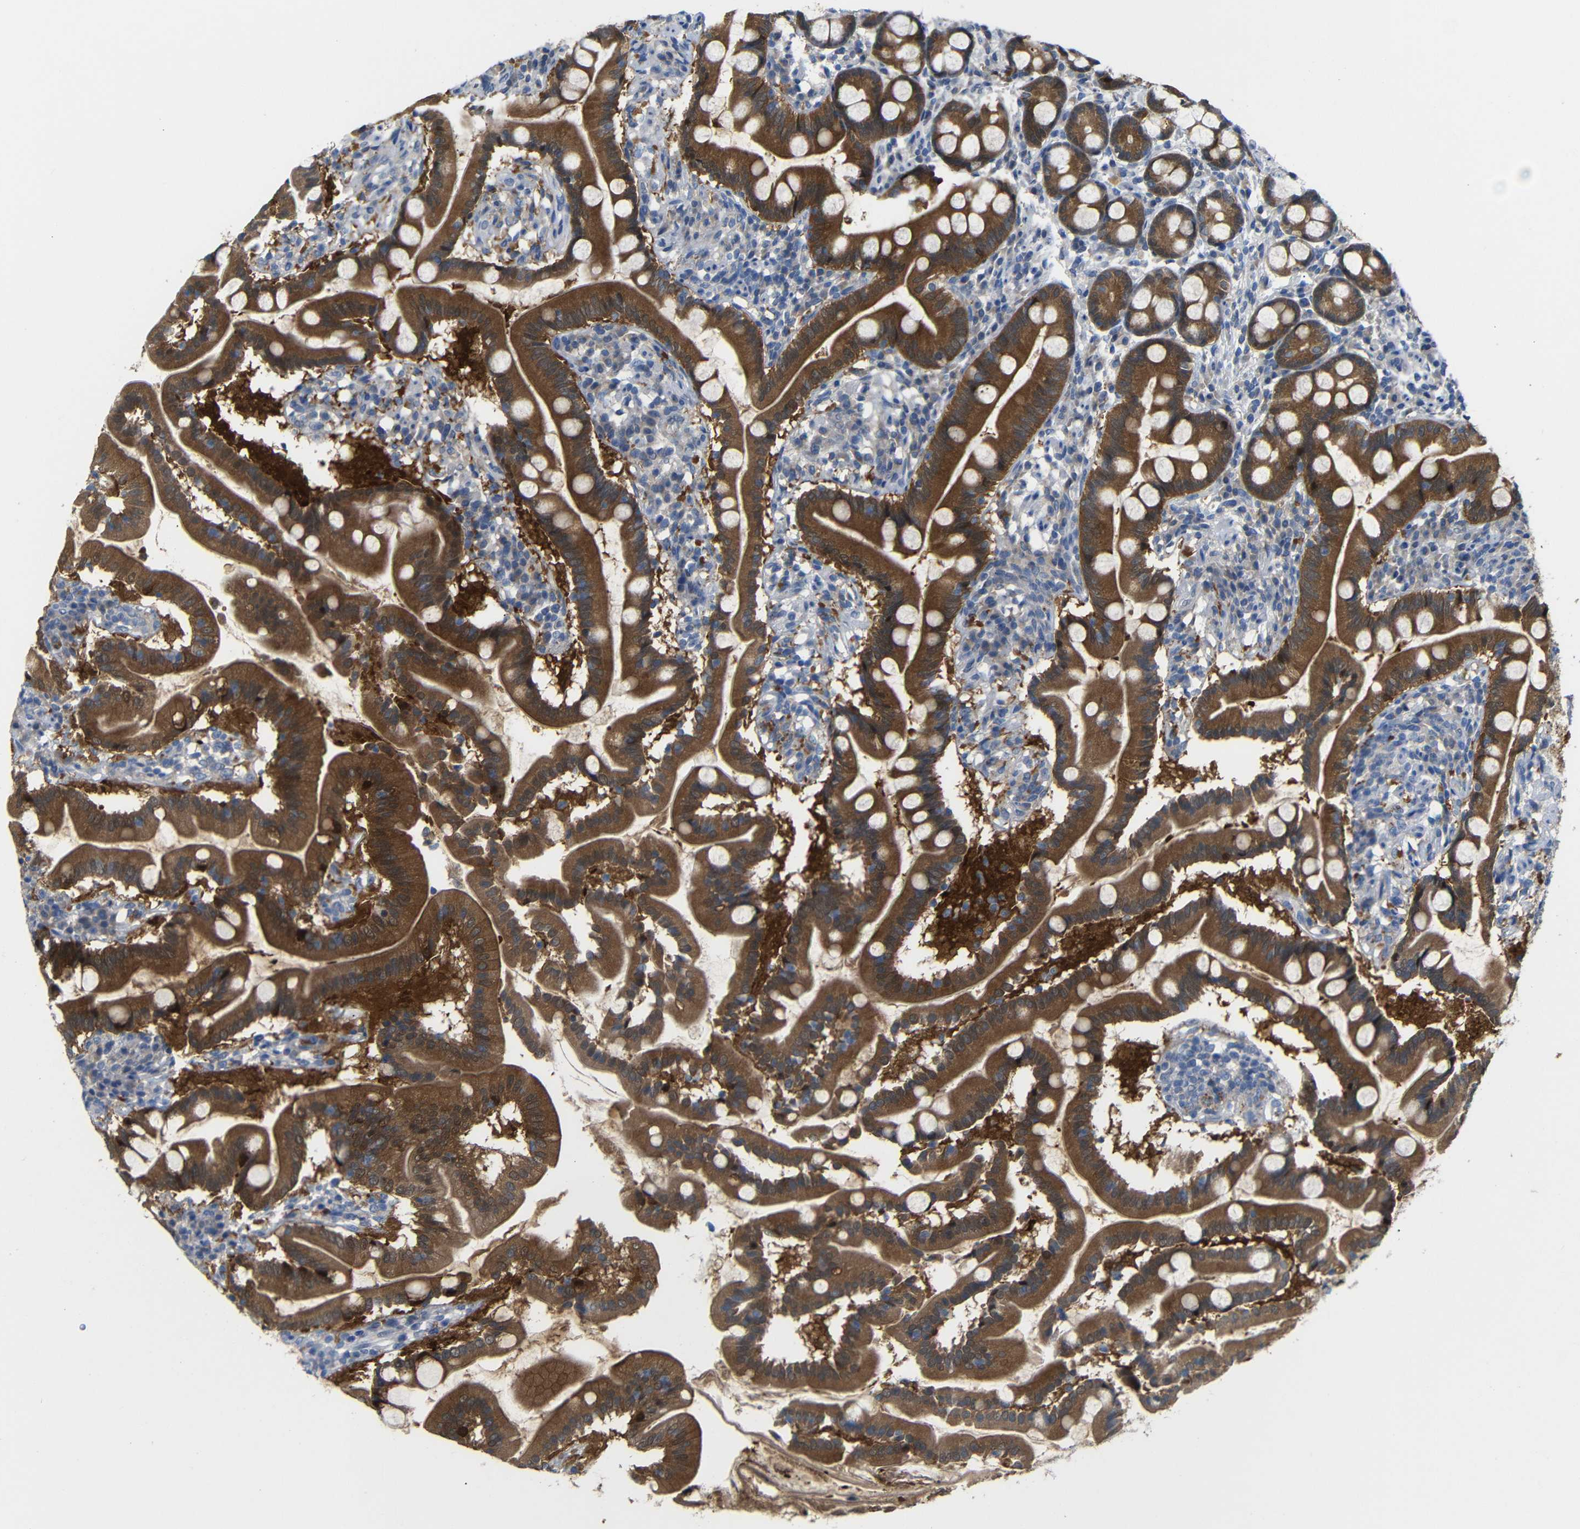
{"staining": {"intensity": "strong", "quantity": ">75%", "location": "cytoplasmic/membranous"}, "tissue": "duodenum", "cell_type": "Glandular cells", "image_type": "normal", "snomed": [{"axis": "morphology", "description": "Normal tissue, NOS"}, {"axis": "topography", "description": "Duodenum"}], "caption": "IHC (DAB) staining of normal duodenum demonstrates strong cytoplasmic/membranous protein staining in about >75% of glandular cells.", "gene": "TBC1D32", "patient": {"sex": "male", "age": 50}}